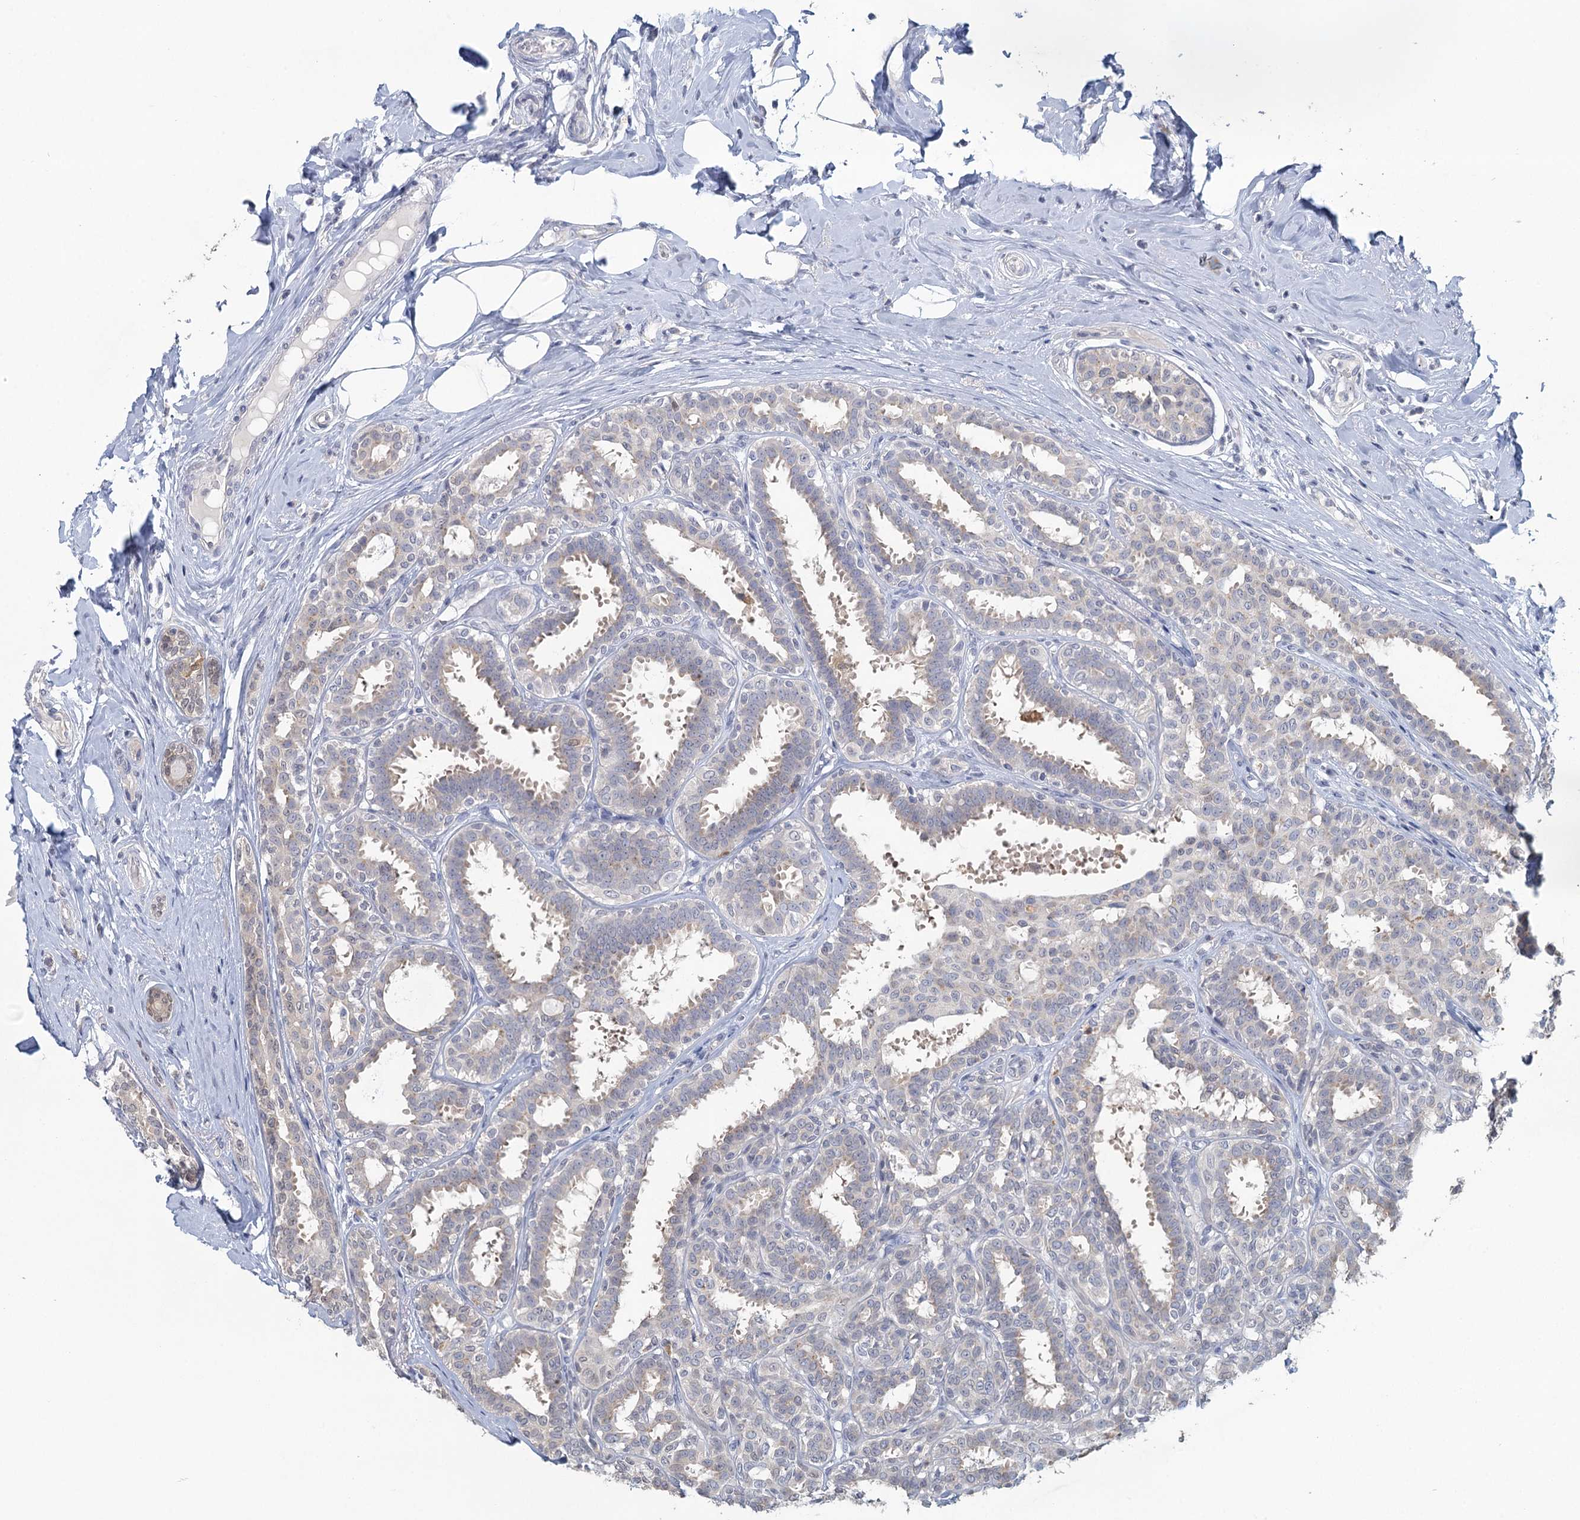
{"staining": {"intensity": "negative", "quantity": "none", "location": "none"}, "tissue": "breast cancer", "cell_type": "Tumor cells", "image_type": "cancer", "snomed": [{"axis": "morphology", "description": "Lobular carcinoma"}, {"axis": "topography", "description": "Breast"}], "caption": "Immunohistochemistry photomicrograph of neoplastic tissue: human lobular carcinoma (breast) stained with DAB reveals no significant protein expression in tumor cells. Brightfield microscopy of immunohistochemistry (IHC) stained with DAB (brown) and hematoxylin (blue), captured at high magnification.", "gene": "MYO7B", "patient": {"sex": "female", "age": 51}}